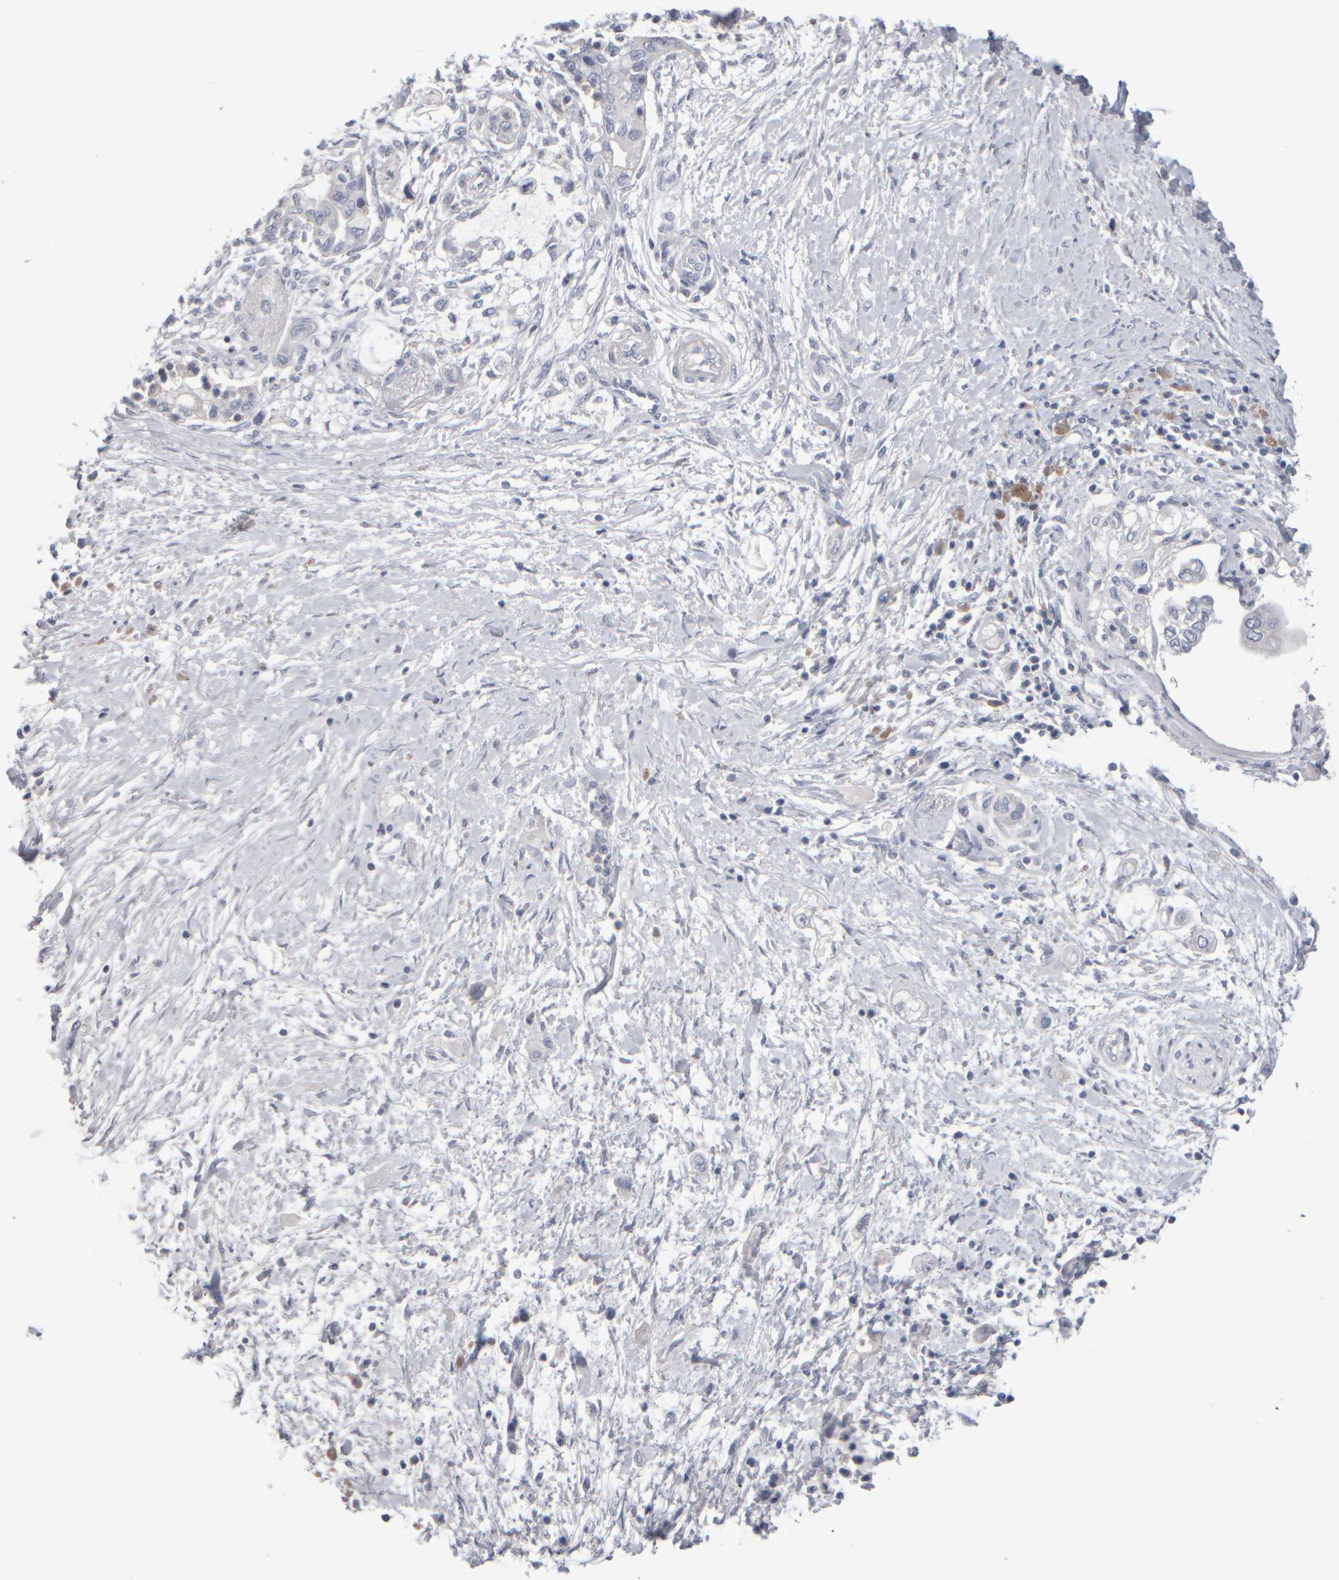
{"staining": {"intensity": "negative", "quantity": "none", "location": "none"}, "tissue": "pancreatic cancer", "cell_type": "Tumor cells", "image_type": "cancer", "snomed": [{"axis": "morphology", "description": "Adenocarcinoma, NOS"}, {"axis": "topography", "description": "Pancreas"}], "caption": "Immunohistochemistry histopathology image of pancreatic cancer (adenocarcinoma) stained for a protein (brown), which demonstrates no expression in tumor cells.", "gene": "EPHX2", "patient": {"sex": "male", "age": 59}}